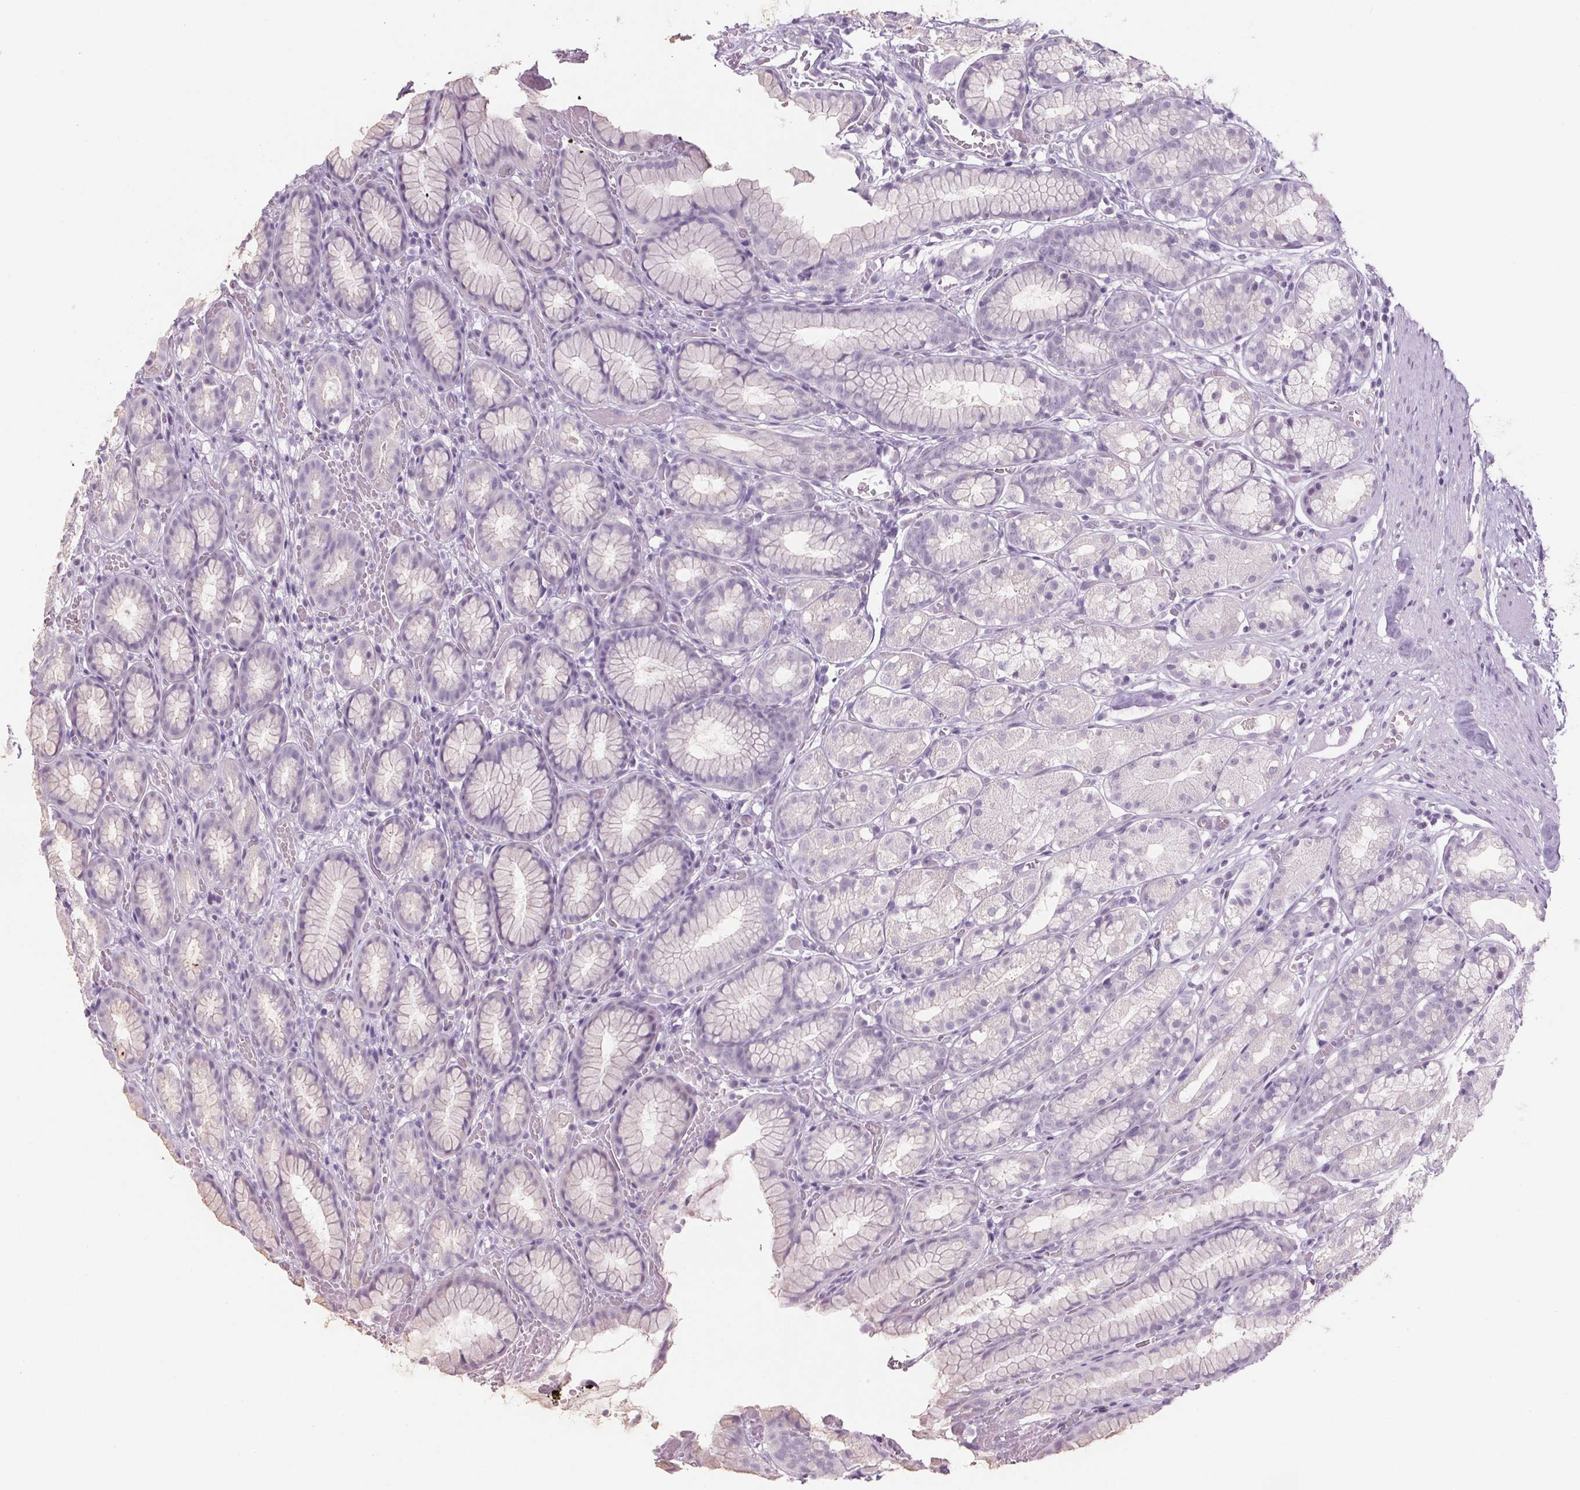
{"staining": {"intensity": "negative", "quantity": "none", "location": "none"}, "tissue": "stomach", "cell_type": "Glandular cells", "image_type": "normal", "snomed": [{"axis": "morphology", "description": "Normal tissue, NOS"}, {"axis": "topography", "description": "Smooth muscle"}, {"axis": "topography", "description": "Stomach"}], "caption": "This is a photomicrograph of immunohistochemistry staining of benign stomach, which shows no expression in glandular cells.", "gene": "PPP1R1A", "patient": {"sex": "male", "age": 70}}